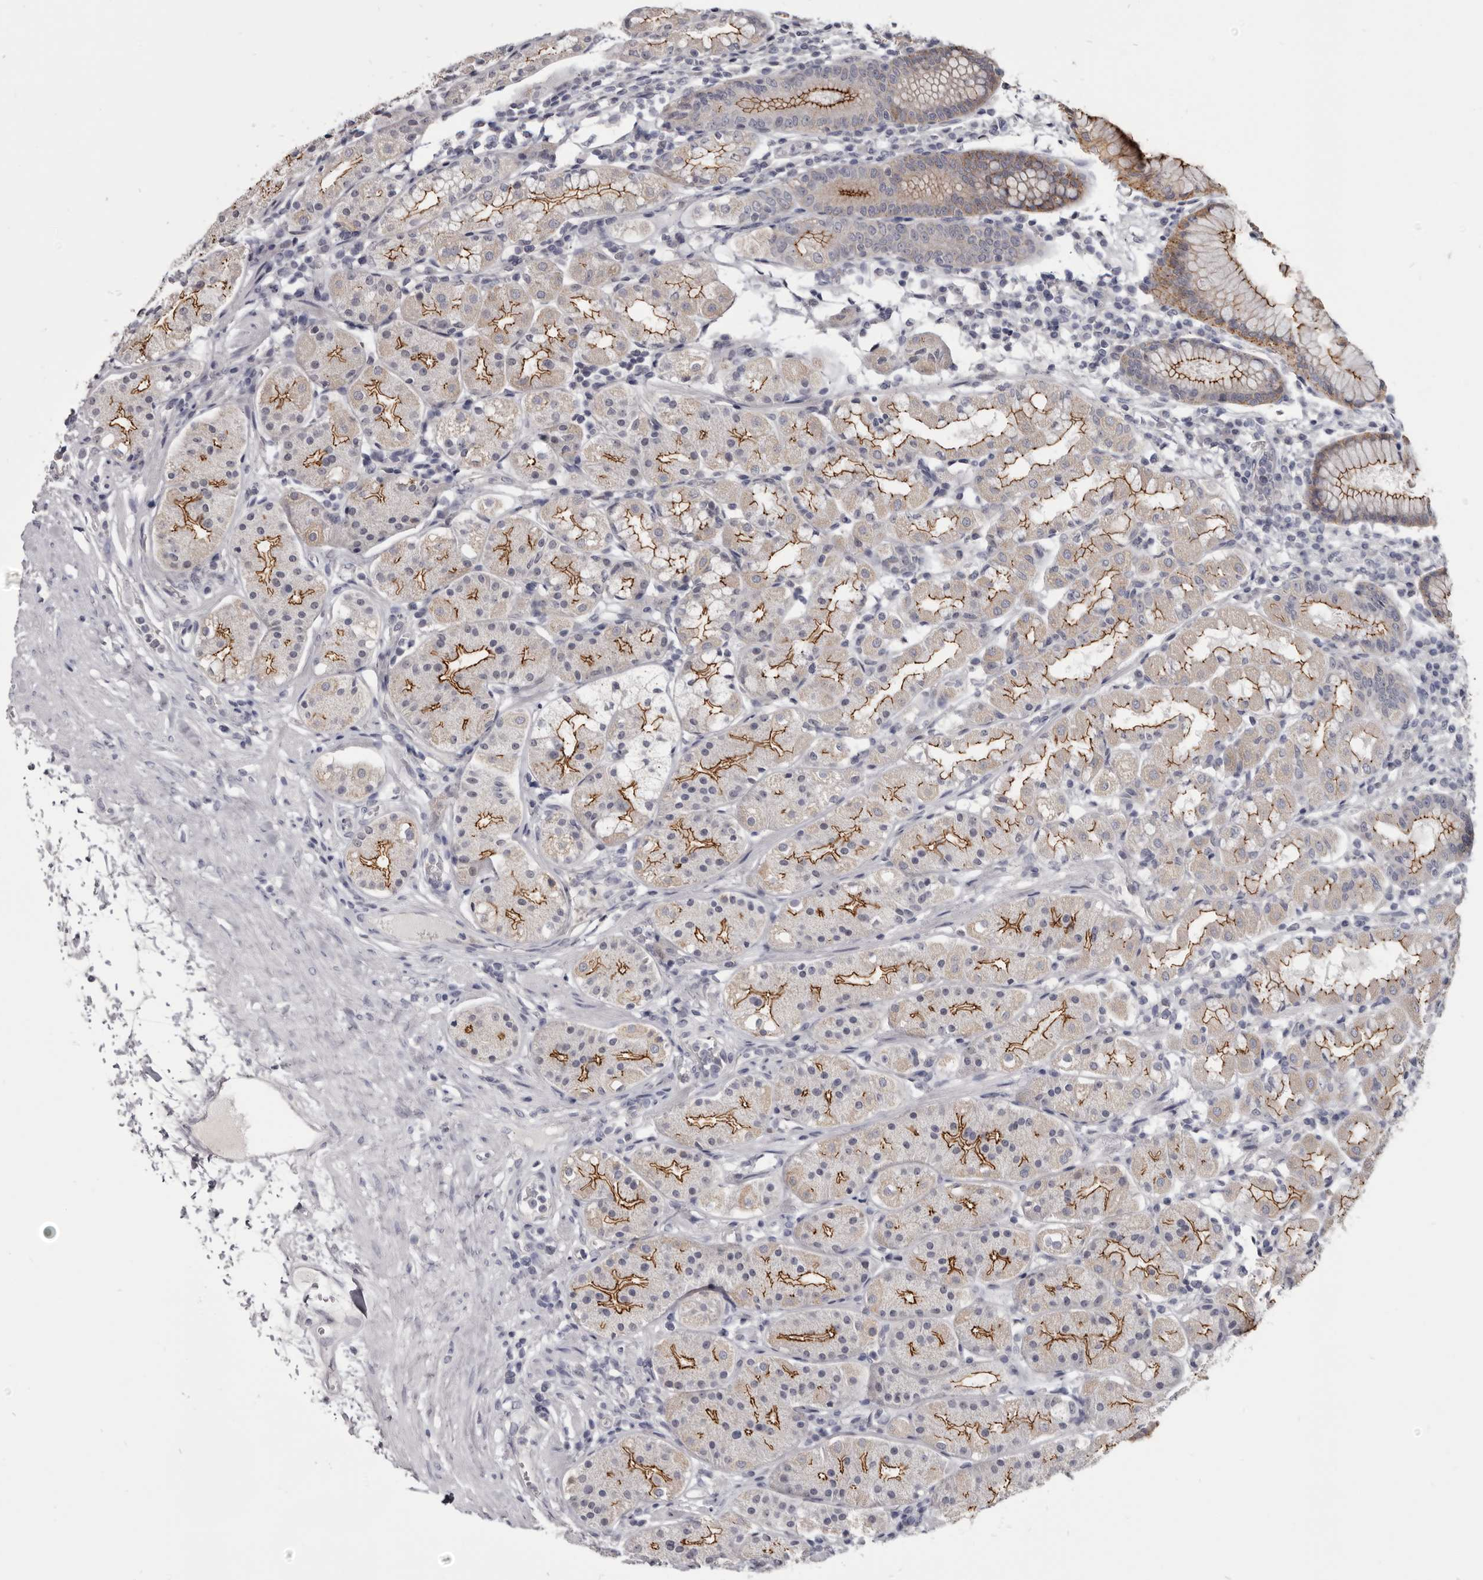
{"staining": {"intensity": "strong", "quantity": ">75%", "location": "cytoplasmic/membranous"}, "tissue": "stomach", "cell_type": "Glandular cells", "image_type": "normal", "snomed": [{"axis": "morphology", "description": "Normal tissue, NOS"}, {"axis": "topography", "description": "Stomach, lower"}], "caption": "Immunohistochemical staining of normal human stomach reveals >75% levels of strong cytoplasmic/membranous protein positivity in approximately >75% of glandular cells.", "gene": "CGN", "patient": {"sex": "female", "age": 56}}